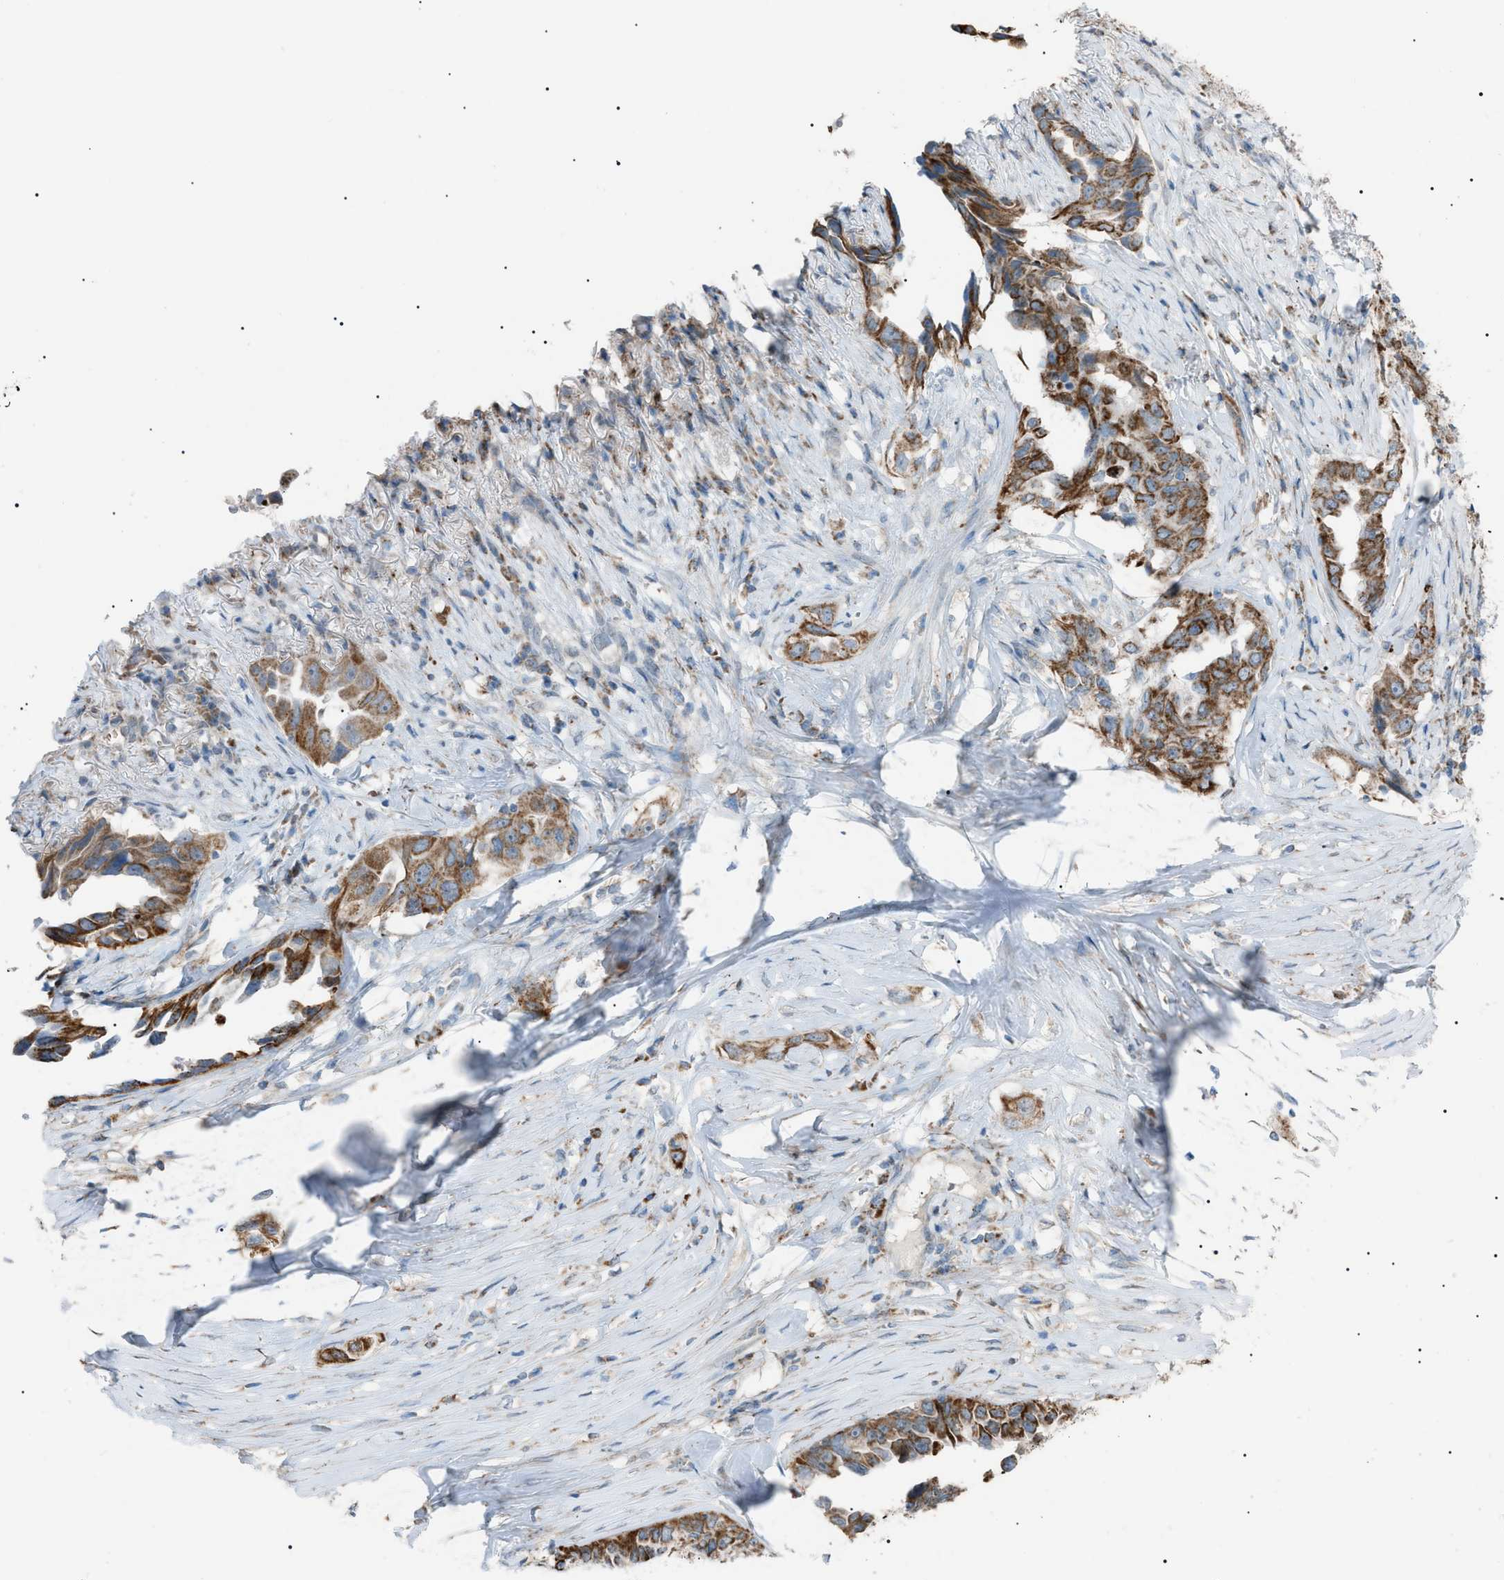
{"staining": {"intensity": "moderate", "quantity": ">75%", "location": "cytoplasmic/membranous"}, "tissue": "lung cancer", "cell_type": "Tumor cells", "image_type": "cancer", "snomed": [{"axis": "morphology", "description": "Adenocarcinoma, NOS"}, {"axis": "topography", "description": "Lung"}], "caption": "Lung cancer (adenocarcinoma) stained with a protein marker exhibits moderate staining in tumor cells.", "gene": "ZNF516", "patient": {"sex": "female", "age": 51}}